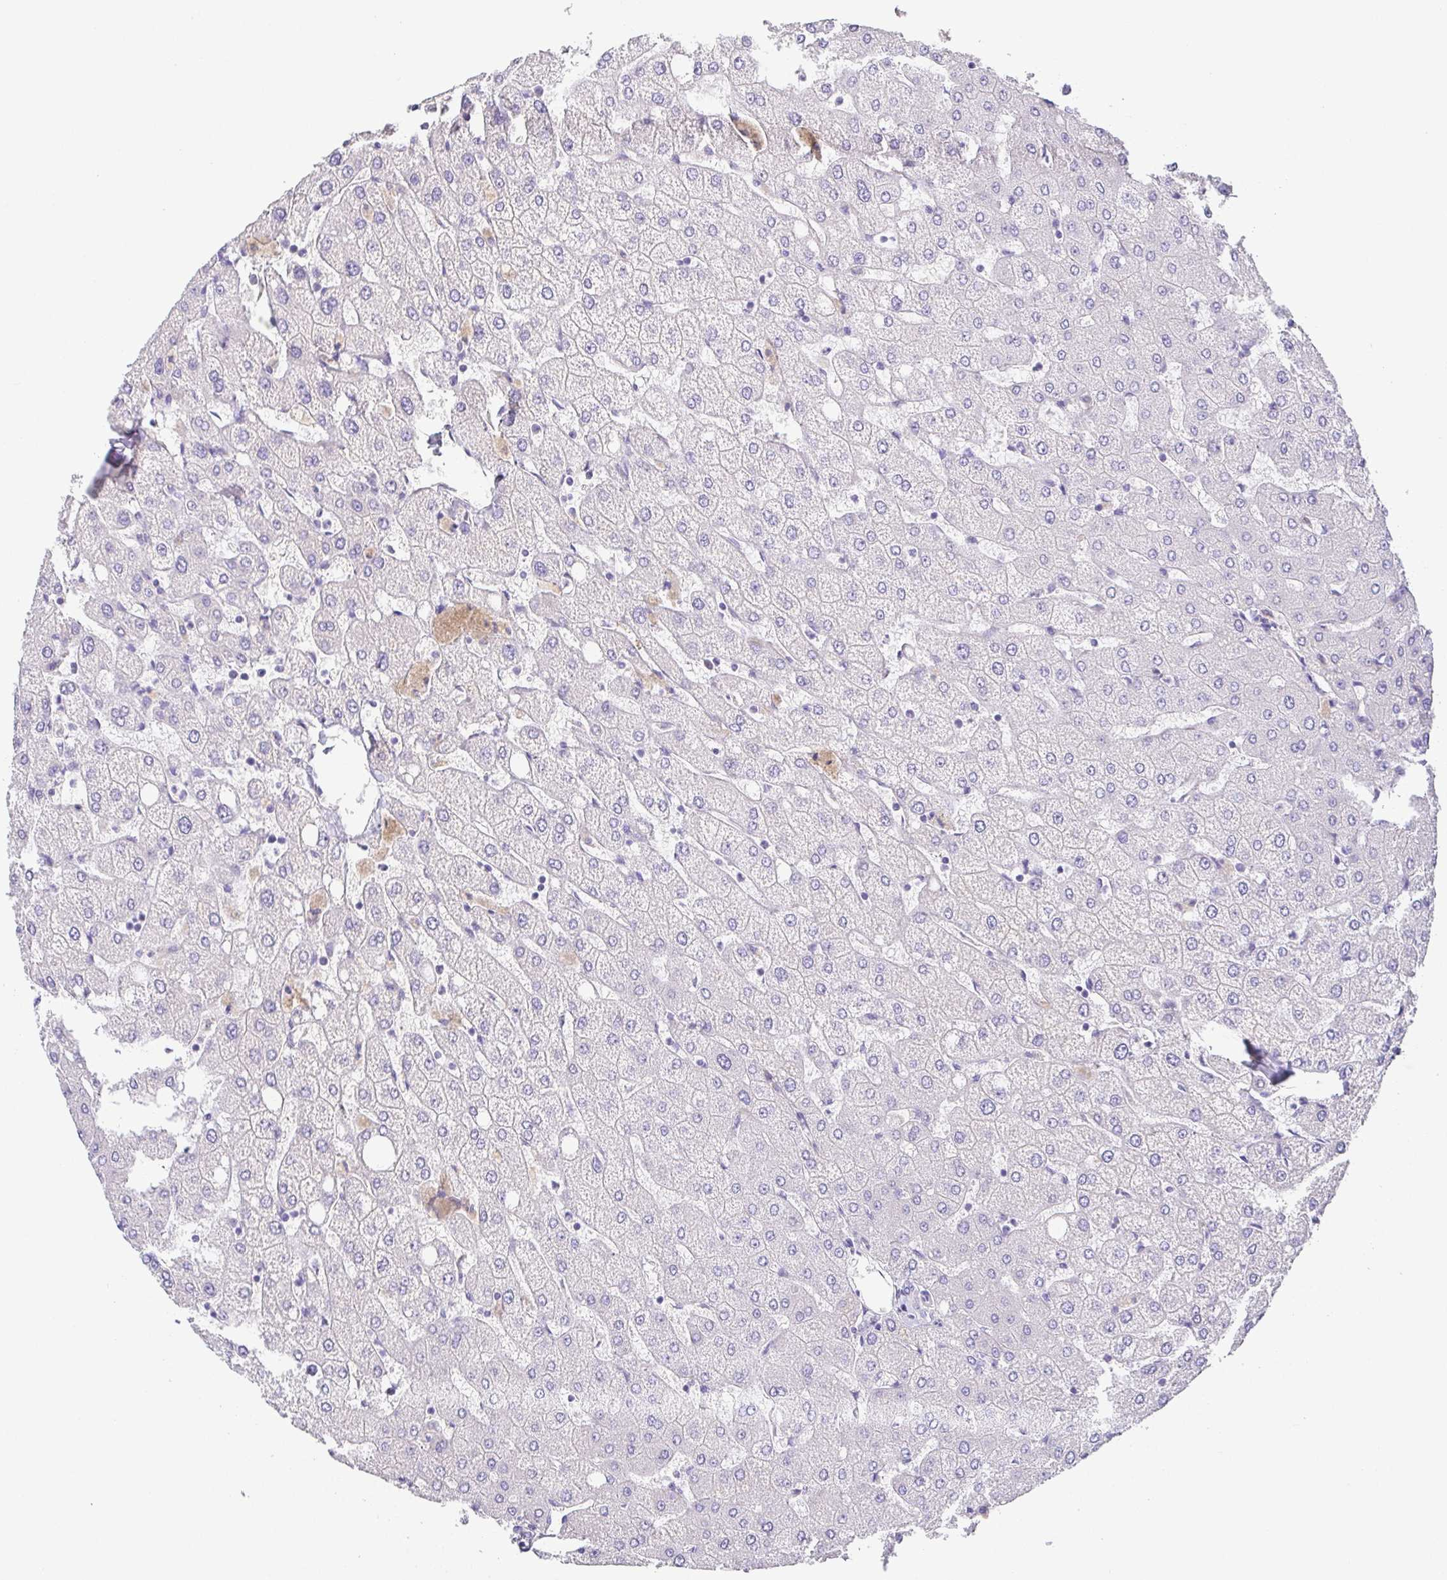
{"staining": {"intensity": "negative", "quantity": "none", "location": "none"}, "tissue": "liver", "cell_type": "Cholangiocytes", "image_type": "normal", "snomed": [{"axis": "morphology", "description": "Normal tissue, NOS"}, {"axis": "topography", "description": "Liver"}], "caption": "Benign liver was stained to show a protein in brown. There is no significant positivity in cholangiocytes.", "gene": "PKDREJ", "patient": {"sex": "female", "age": 54}}